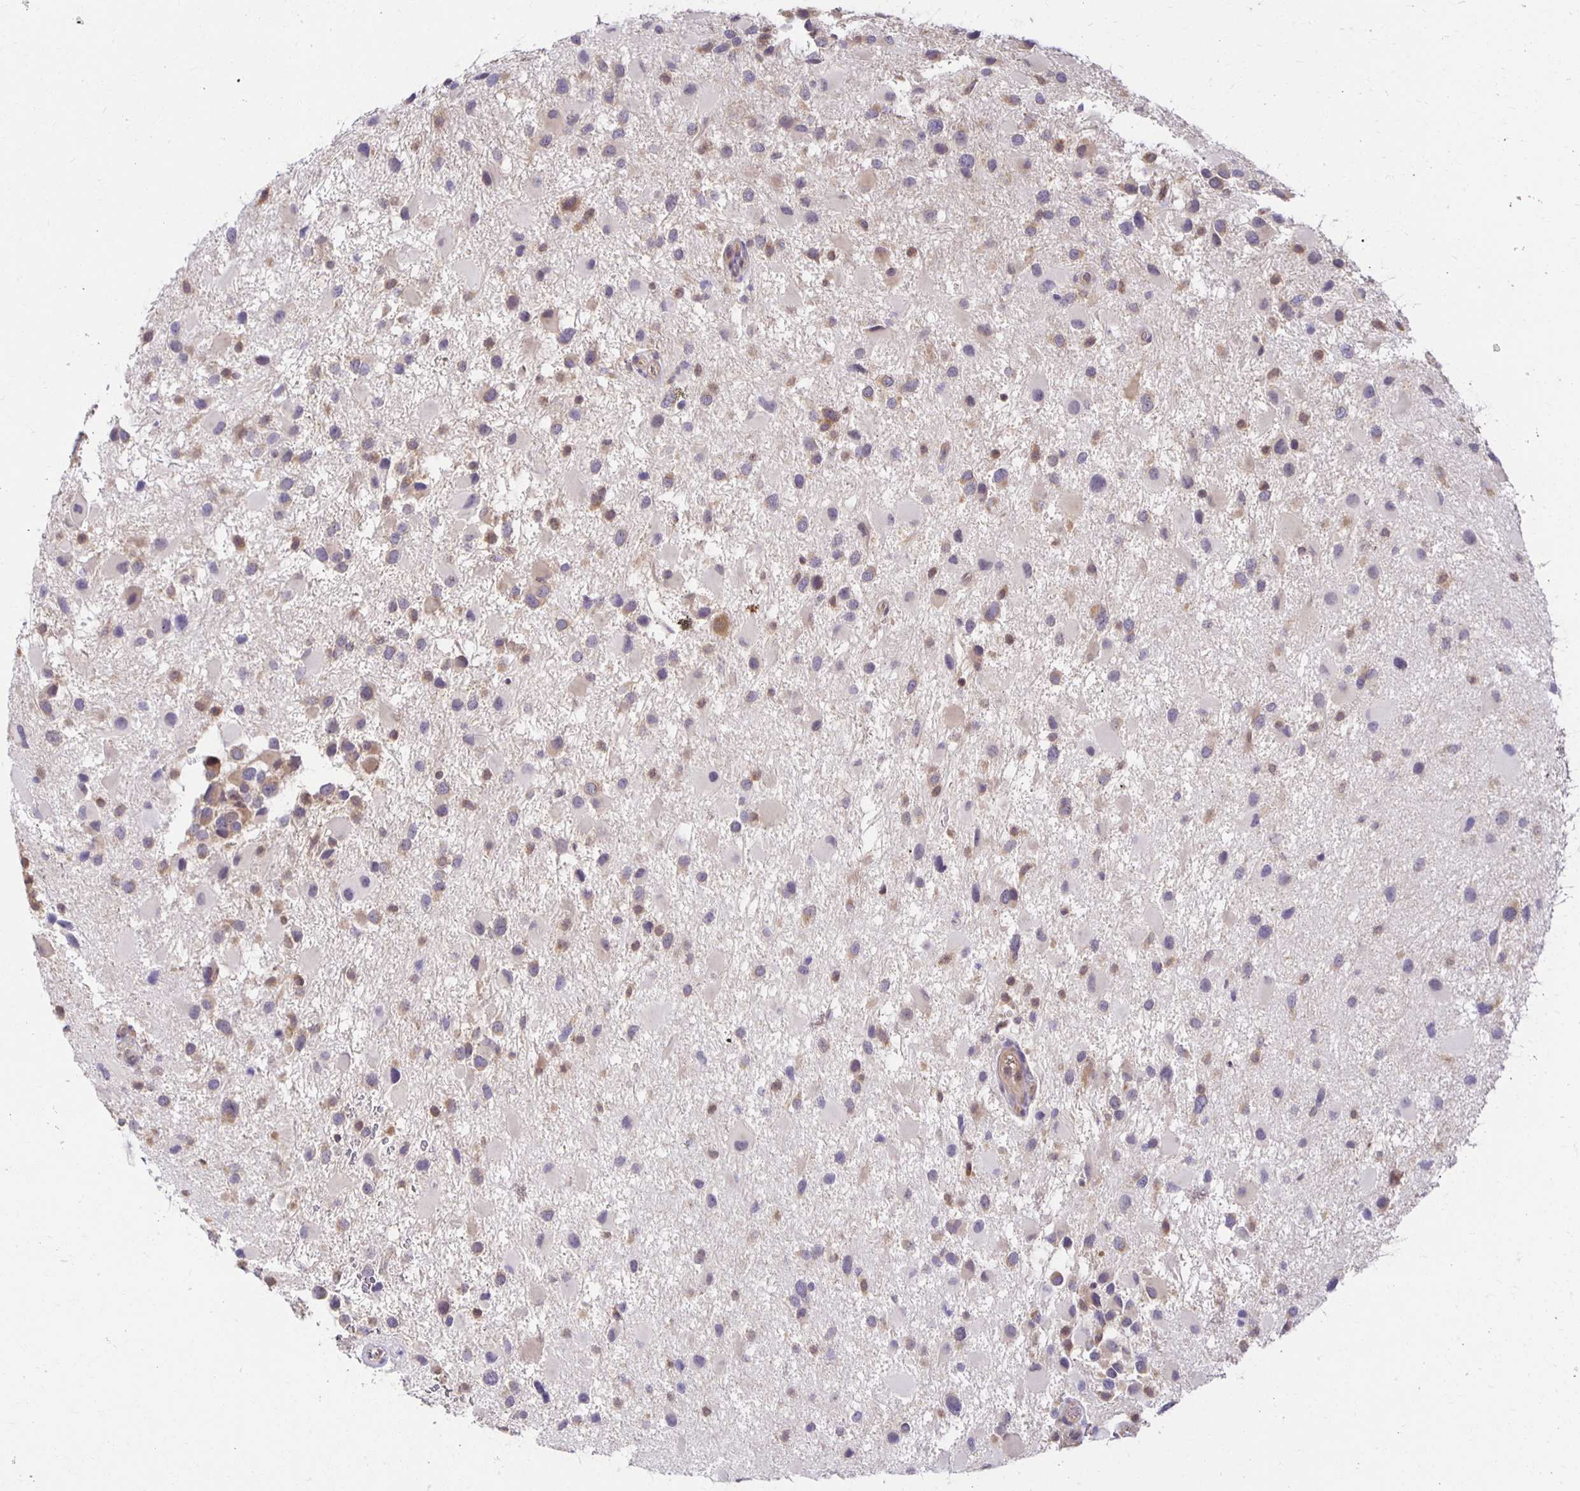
{"staining": {"intensity": "weak", "quantity": "<25%", "location": "cytoplasmic/membranous"}, "tissue": "glioma", "cell_type": "Tumor cells", "image_type": "cancer", "snomed": [{"axis": "morphology", "description": "Glioma, malignant, High grade"}, {"axis": "topography", "description": "Brain"}], "caption": "Glioma stained for a protein using immunohistochemistry (IHC) shows no staining tumor cells.", "gene": "MIEN1", "patient": {"sex": "female", "age": 40}}